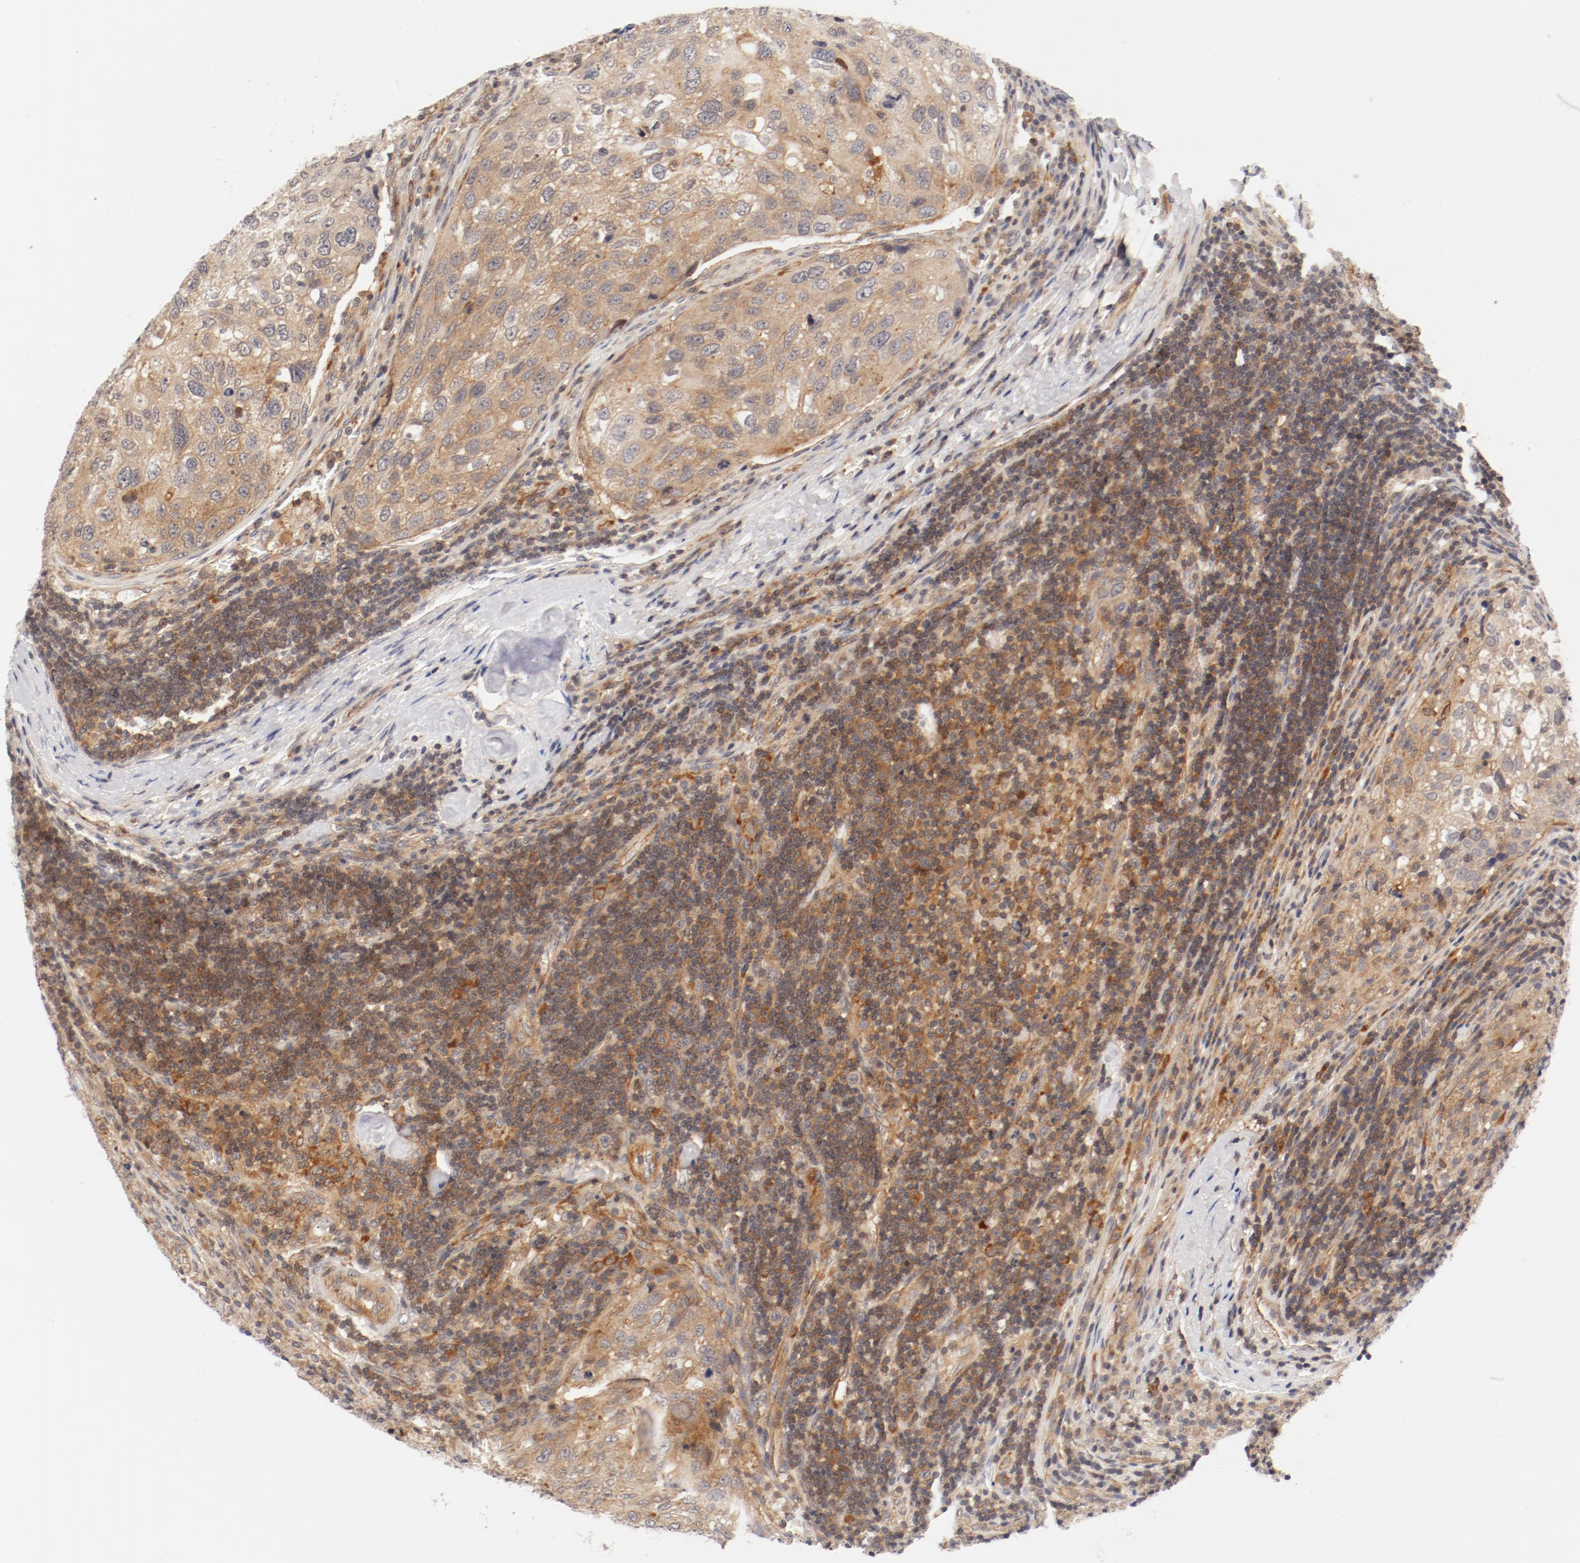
{"staining": {"intensity": "moderate", "quantity": ">75%", "location": "cytoplasmic/membranous"}, "tissue": "urothelial cancer", "cell_type": "Tumor cells", "image_type": "cancer", "snomed": [{"axis": "morphology", "description": "Urothelial carcinoma, High grade"}, {"axis": "topography", "description": "Lymph node"}, {"axis": "topography", "description": "Urinary bladder"}], "caption": "Tumor cells display medium levels of moderate cytoplasmic/membranous positivity in about >75% of cells in human urothelial carcinoma (high-grade).", "gene": "ZNF267", "patient": {"sex": "male", "age": 51}}